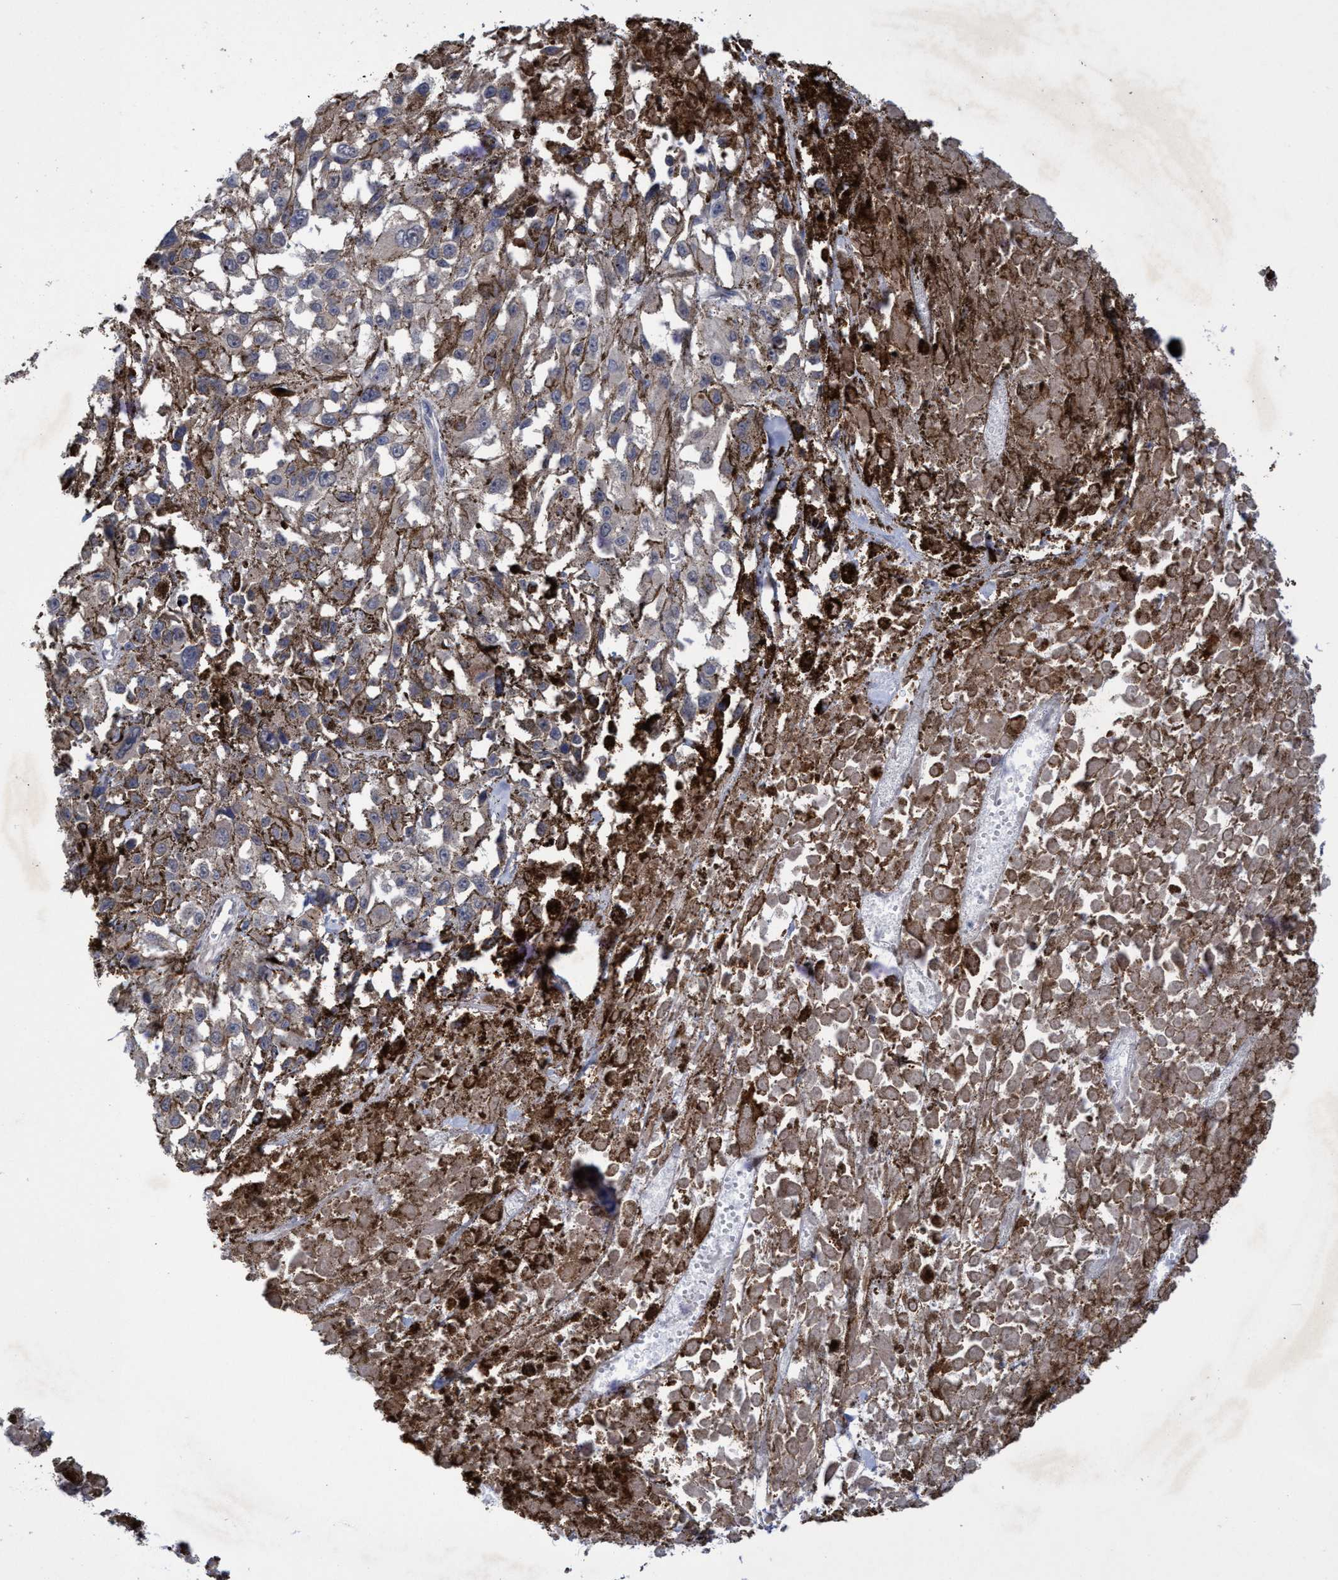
{"staining": {"intensity": "negative", "quantity": "none", "location": "none"}, "tissue": "melanoma", "cell_type": "Tumor cells", "image_type": "cancer", "snomed": [{"axis": "morphology", "description": "Malignant melanoma, Metastatic site"}, {"axis": "topography", "description": "Lymph node"}], "caption": "Immunohistochemistry (IHC) micrograph of malignant melanoma (metastatic site) stained for a protein (brown), which displays no positivity in tumor cells.", "gene": "SEMA4D", "patient": {"sex": "male", "age": 59}}